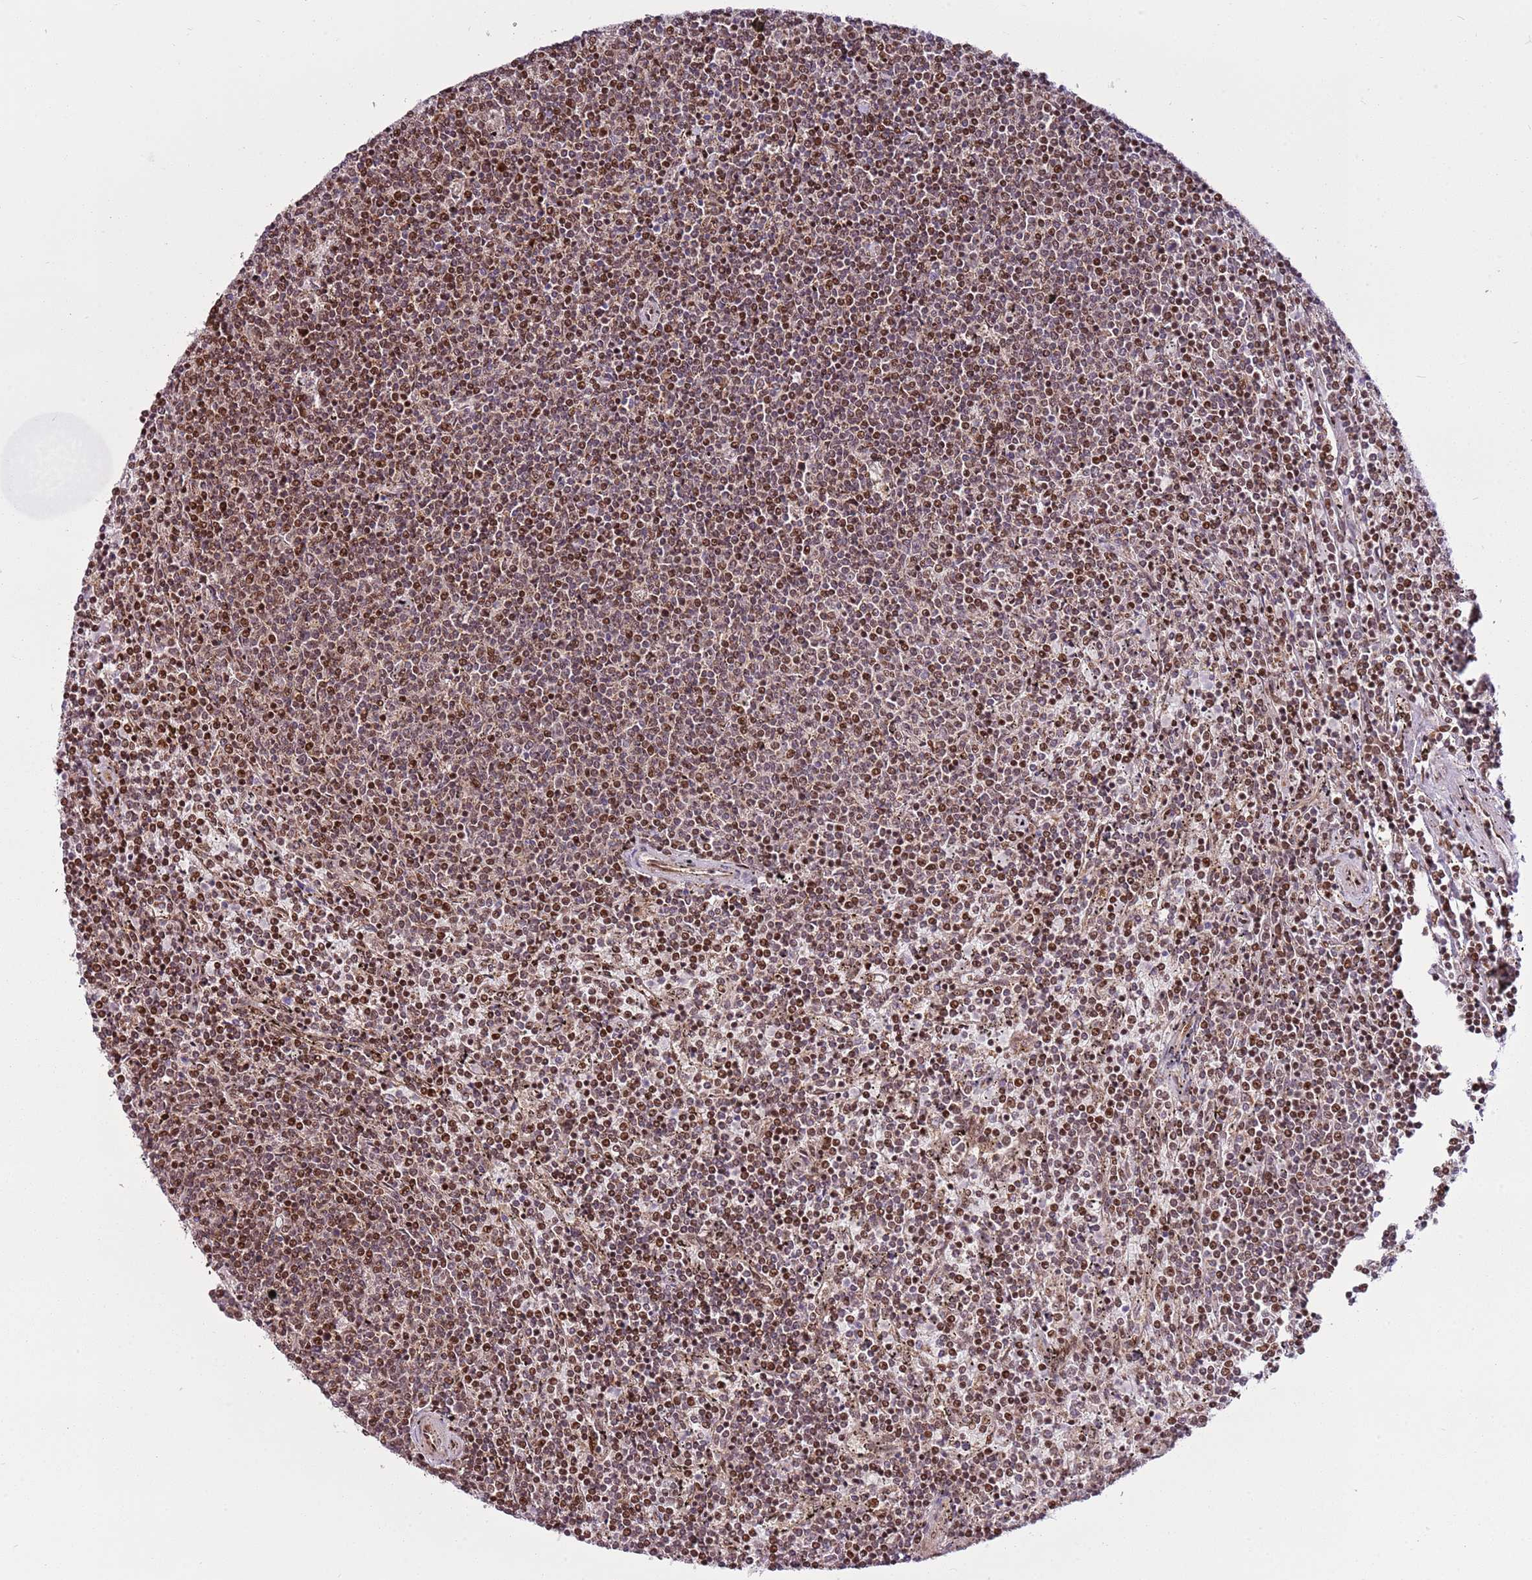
{"staining": {"intensity": "moderate", "quantity": ">75%", "location": "nuclear"}, "tissue": "lymphoma", "cell_type": "Tumor cells", "image_type": "cancer", "snomed": [{"axis": "morphology", "description": "Malignant lymphoma, non-Hodgkin's type, Low grade"}, {"axis": "topography", "description": "Spleen"}], "caption": "Immunohistochemistry staining of low-grade malignant lymphoma, non-Hodgkin's type, which displays medium levels of moderate nuclear positivity in approximately >75% of tumor cells indicating moderate nuclear protein positivity. The staining was performed using DAB (brown) for protein detection and nuclei were counterstained in hematoxylin (blue).", "gene": "PCTP", "patient": {"sex": "female", "age": 50}}